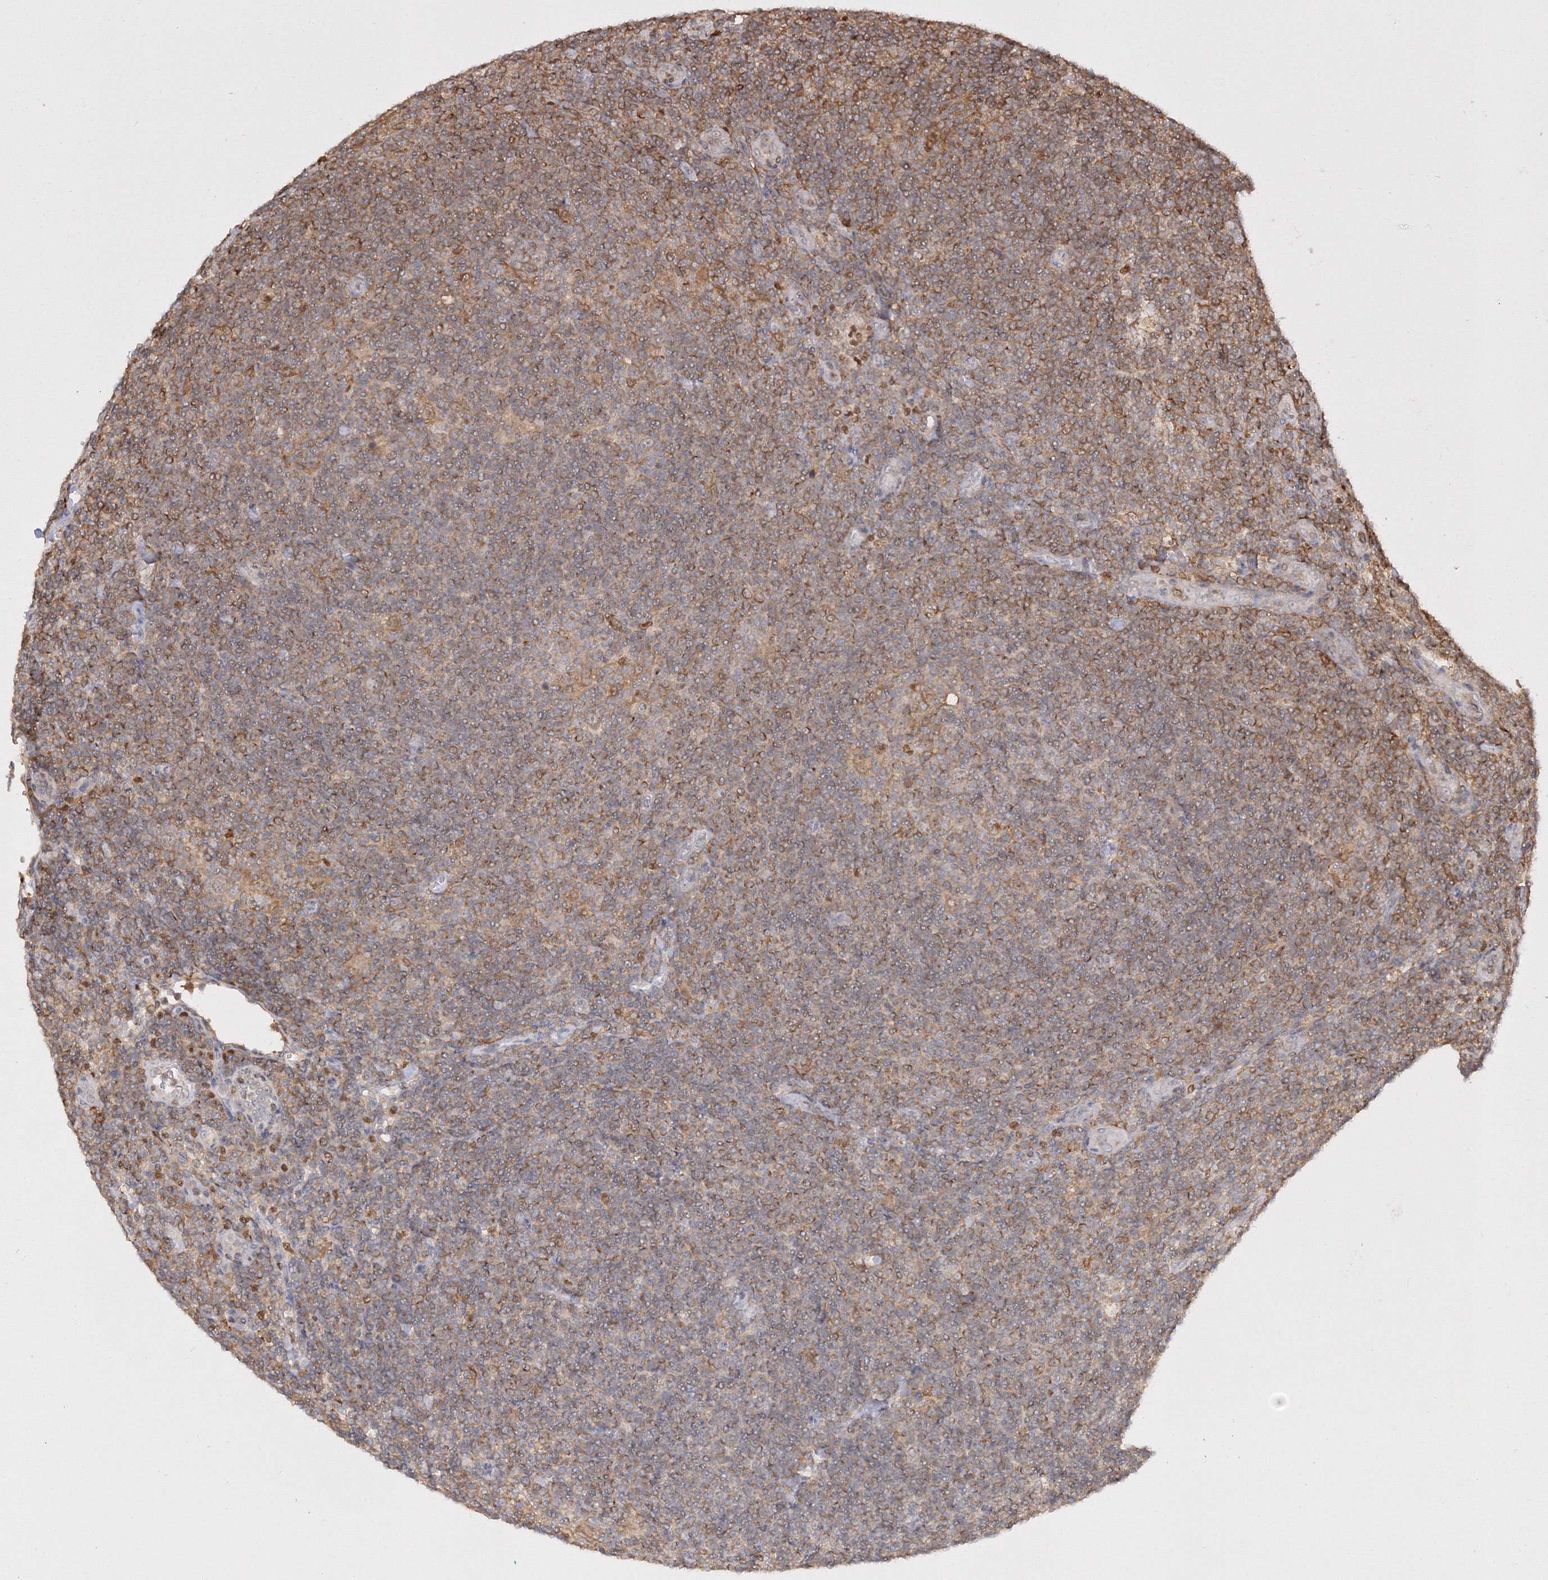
{"staining": {"intensity": "negative", "quantity": "none", "location": "none"}, "tissue": "lymphoma", "cell_type": "Tumor cells", "image_type": "cancer", "snomed": [{"axis": "morphology", "description": "Hodgkin's disease, NOS"}, {"axis": "topography", "description": "Lymph node"}], "caption": "IHC of lymphoma reveals no staining in tumor cells. The staining was performed using DAB (3,3'-diaminobenzidine) to visualize the protein expression in brown, while the nuclei were stained in blue with hematoxylin (Magnification: 20x).", "gene": "TMEM50B", "patient": {"sex": "female", "age": 57}}